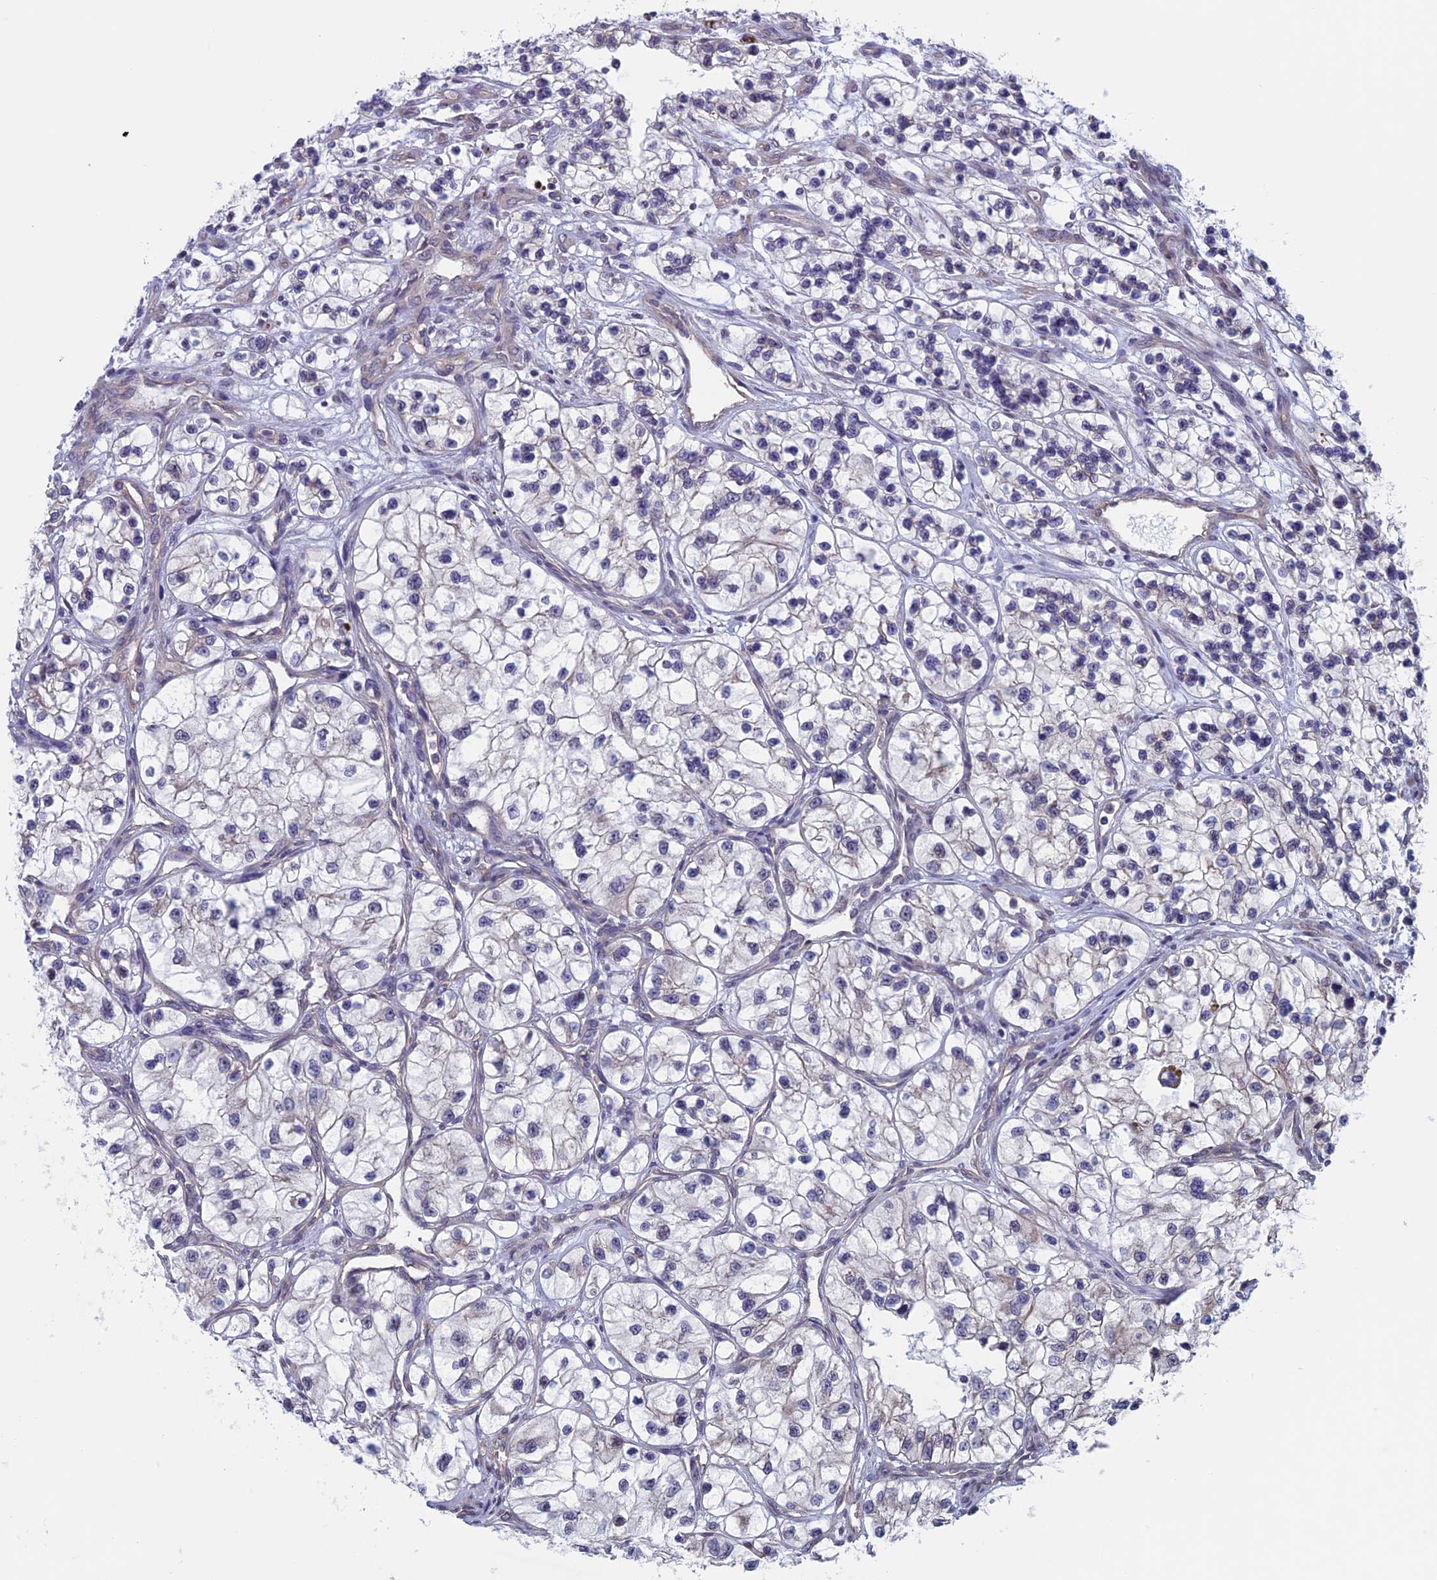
{"staining": {"intensity": "negative", "quantity": "none", "location": "none"}, "tissue": "renal cancer", "cell_type": "Tumor cells", "image_type": "cancer", "snomed": [{"axis": "morphology", "description": "Adenocarcinoma, NOS"}, {"axis": "topography", "description": "Kidney"}], "caption": "High magnification brightfield microscopy of renal cancer (adenocarcinoma) stained with DAB (brown) and counterstained with hematoxylin (blue): tumor cells show no significant expression.", "gene": "SLC1A6", "patient": {"sex": "female", "age": 57}}